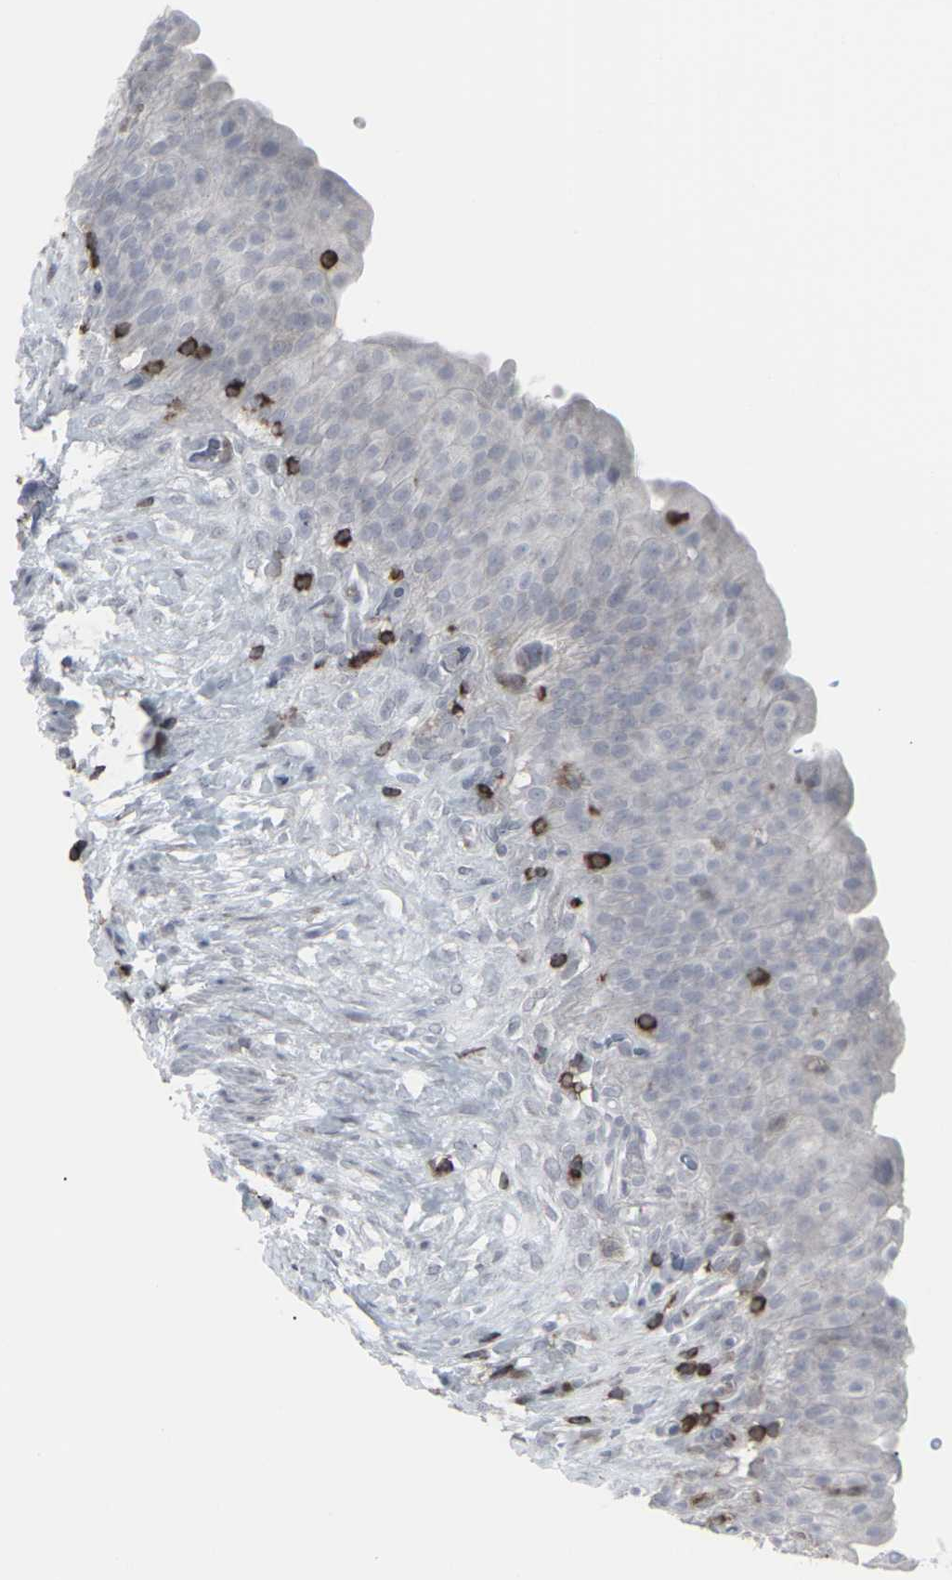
{"staining": {"intensity": "negative", "quantity": "none", "location": "none"}, "tissue": "urinary bladder", "cell_type": "Urothelial cells", "image_type": "normal", "snomed": [{"axis": "morphology", "description": "Normal tissue, NOS"}, {"axis": "topography", "description": "Urinary bladder"}], "caption": "This is a micrograph of immunohistochemistry staining of normal urinary bladder, which shows no positivity in urothelial cells.", "gene": "APOBEC2", "patient": {"sex": "female", "age": 79}}